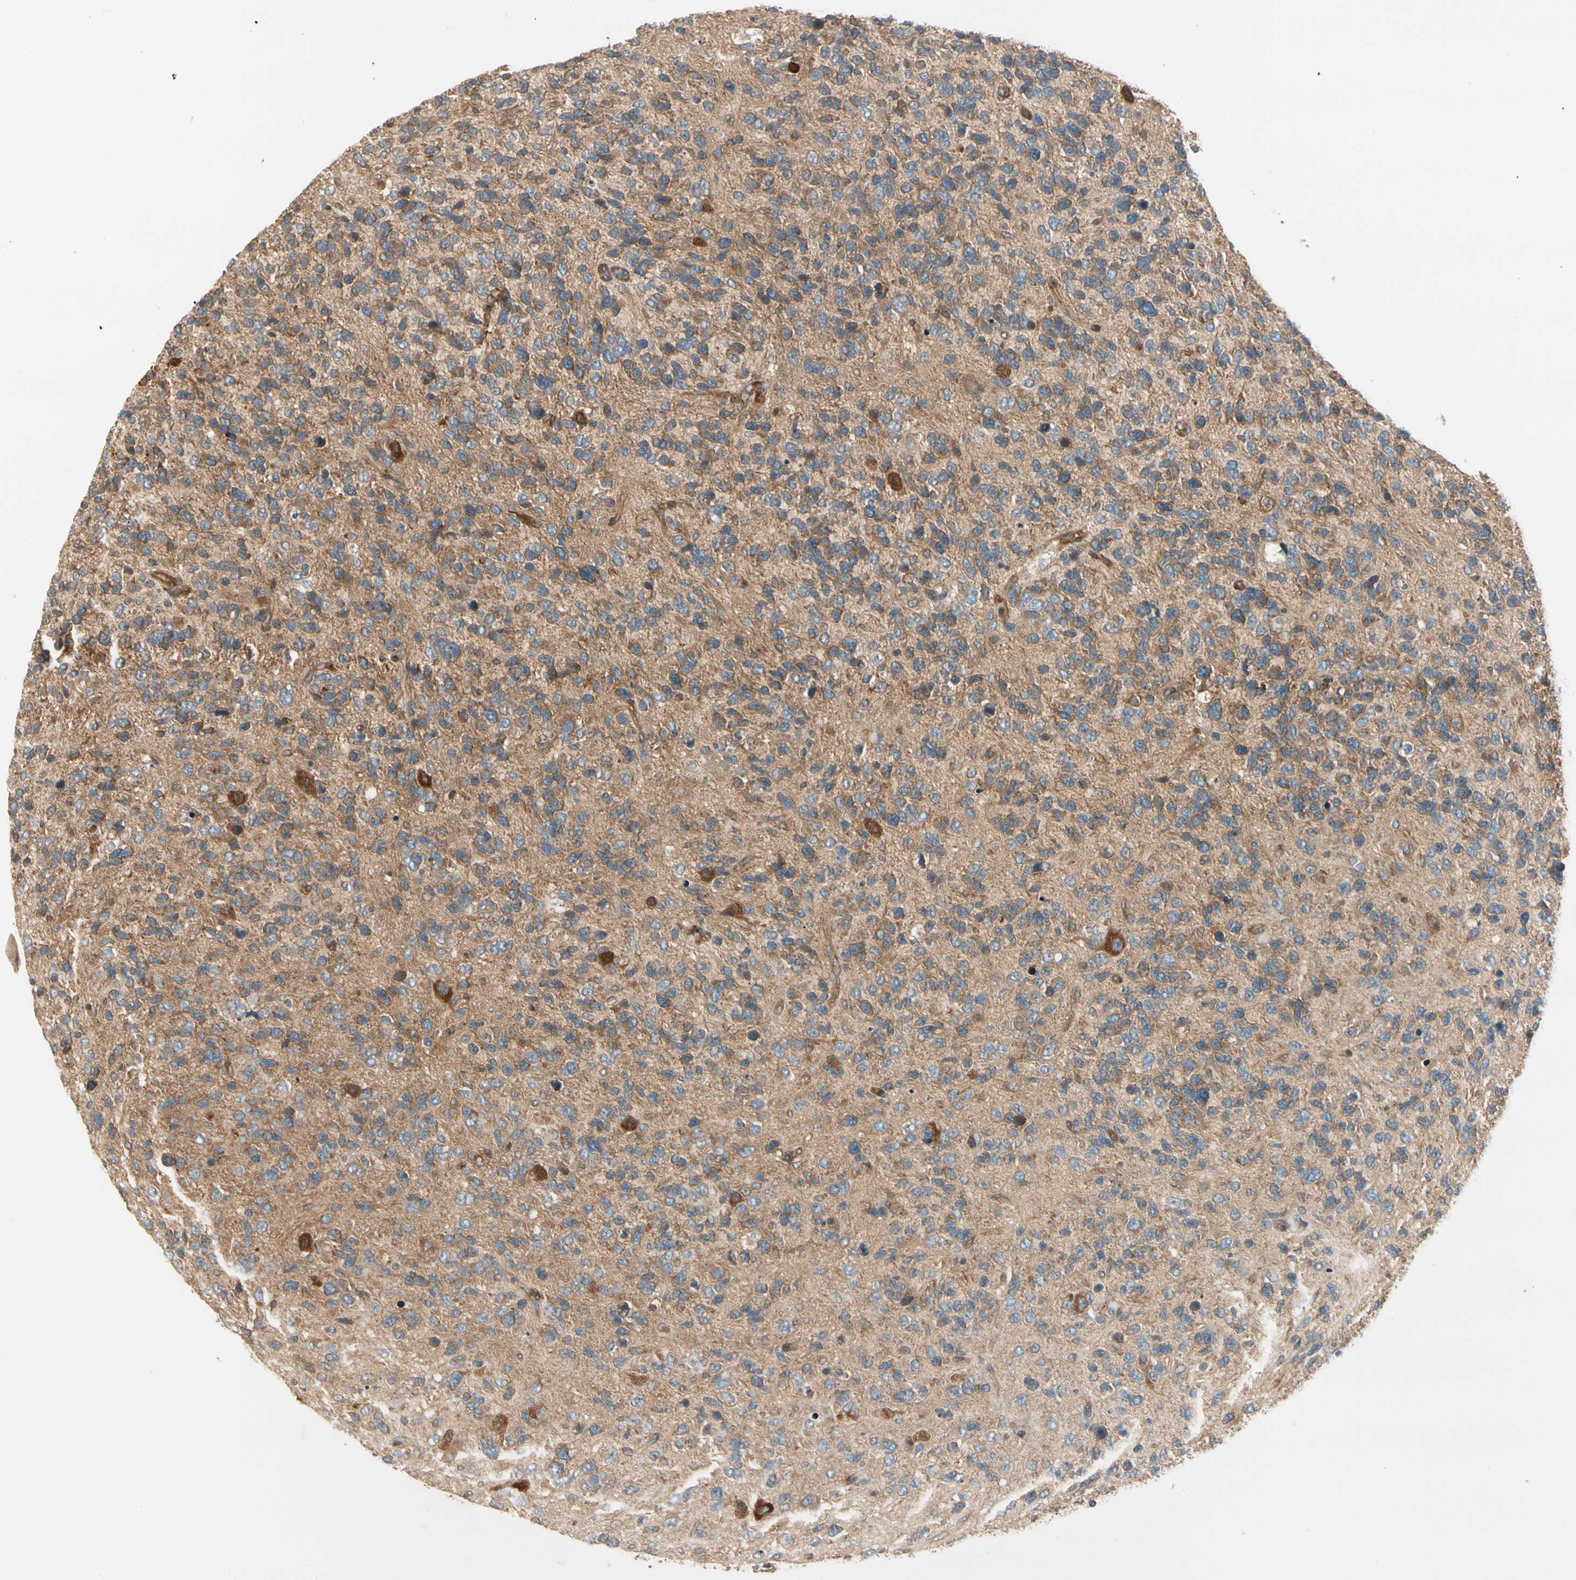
{"staining": {"intensity": "moderate", "quantity": "25%-75%", "location": "cytoplasmic/membranous"}, "tissue": "glioma", "cell_type": "Tumor cells", "image_type": "cancer", "snomed": [{"axis": "morphology", "description": "Glioma, malignant, High grade"}, {"axis": "topography", "description": "Brain"}], "caption": "DAB immunohistochemical staining of human high-grade glioma (malignant) displays moderate cytoplasmic/membranous protein staining in about 25%-75% of tumor cells.", "gene": "ROCK2", "patient": {"sex": "female", "age": 58}}